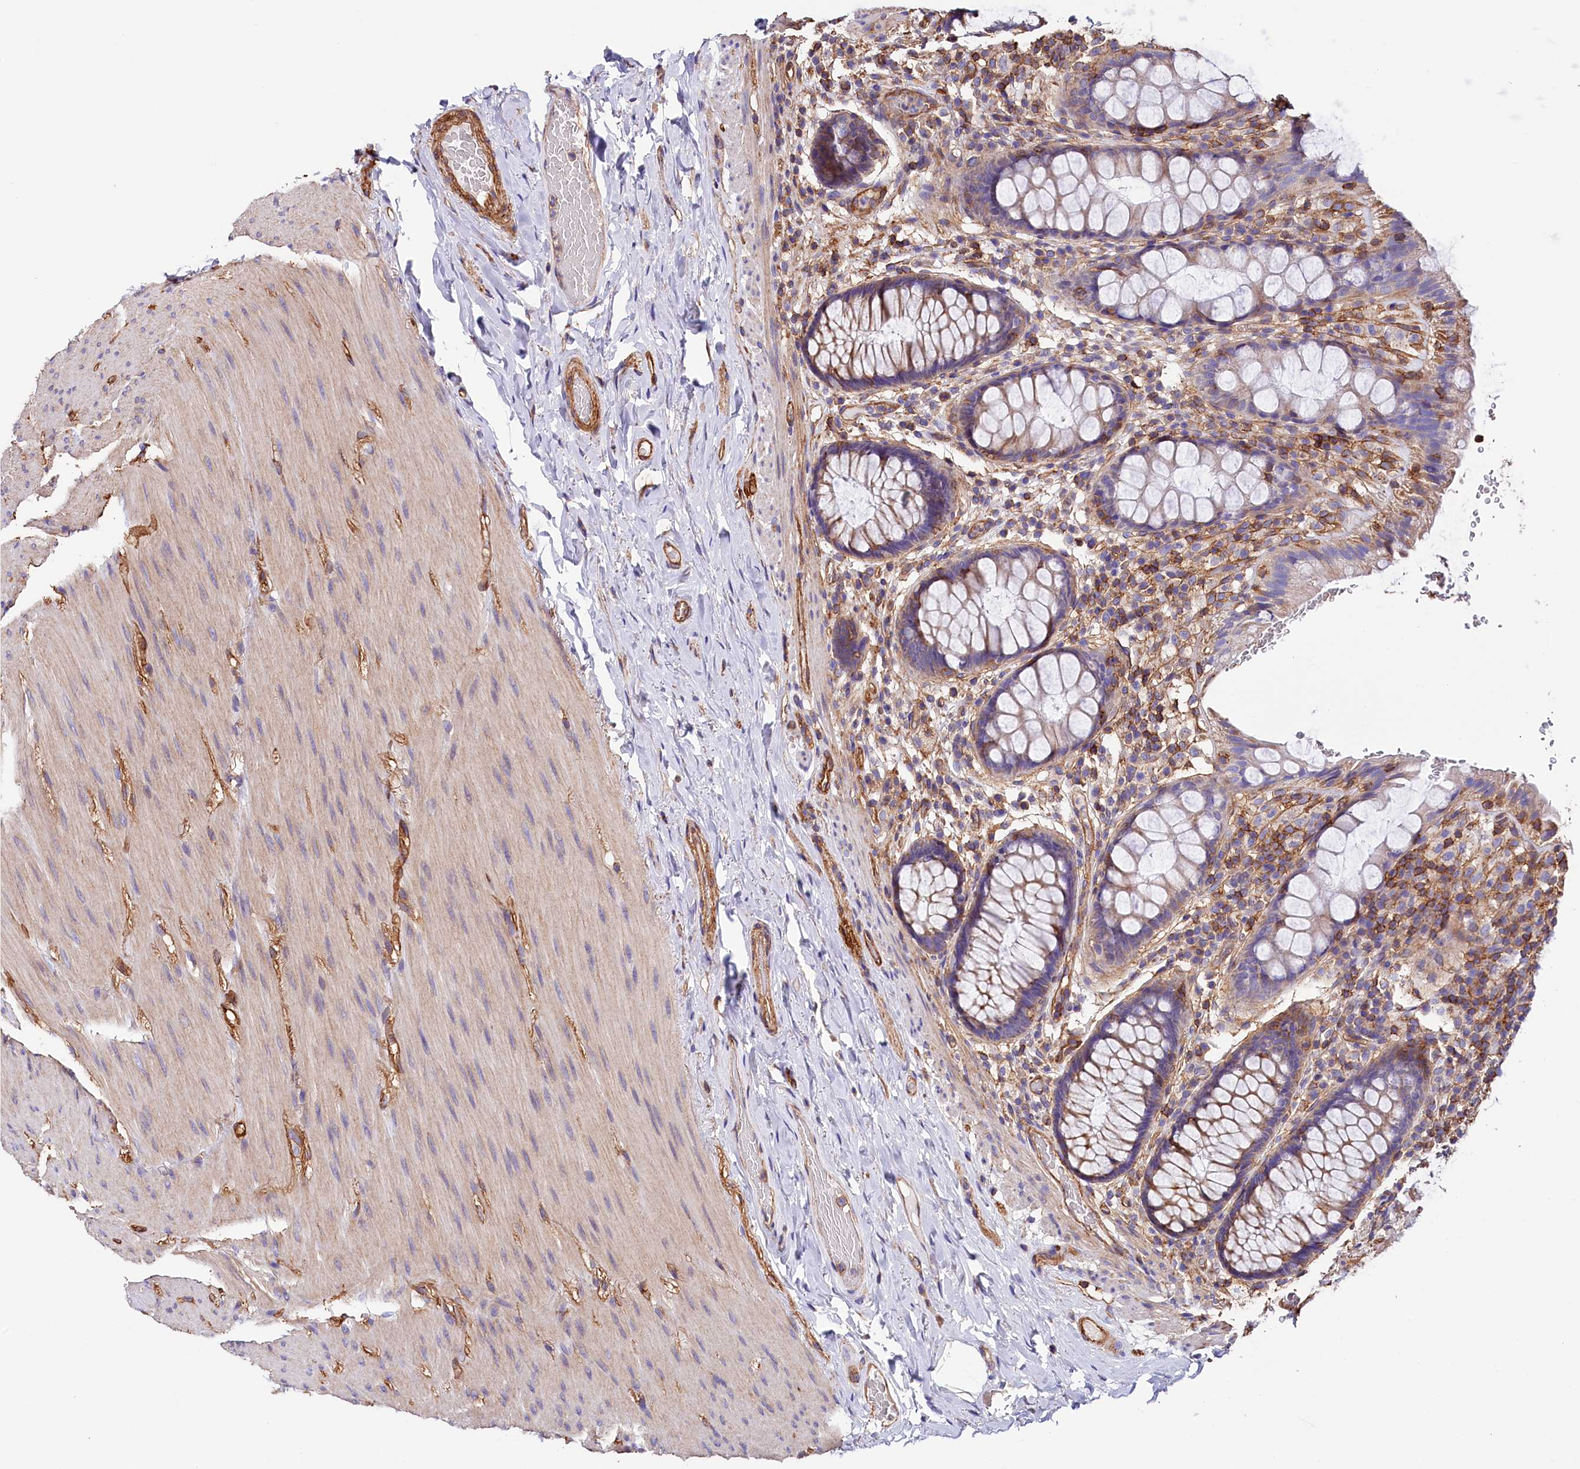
{"staining": {"intensity": "moderate", "quantity": "25%-75%", "location": "cytoplasmic/membranous"}, "tissue": "rectum", "cell_type": "Glandular cells", "image_type": "normal", "snomed": [{"axis": "morphology", "description": "Normal tissue, NOS"}, {"axis": "topography", "description": "Rectum"}], "caption": "Protein expression analysis of normal rectum demonstrates moderate cytoplasmic/membranous positivity in about 25%-75% of glandular cells. (IHC, brightfield microscopy, high magnification).", "gene": "ATP2B4", "patient": {"sex": "male", "age": 83}}